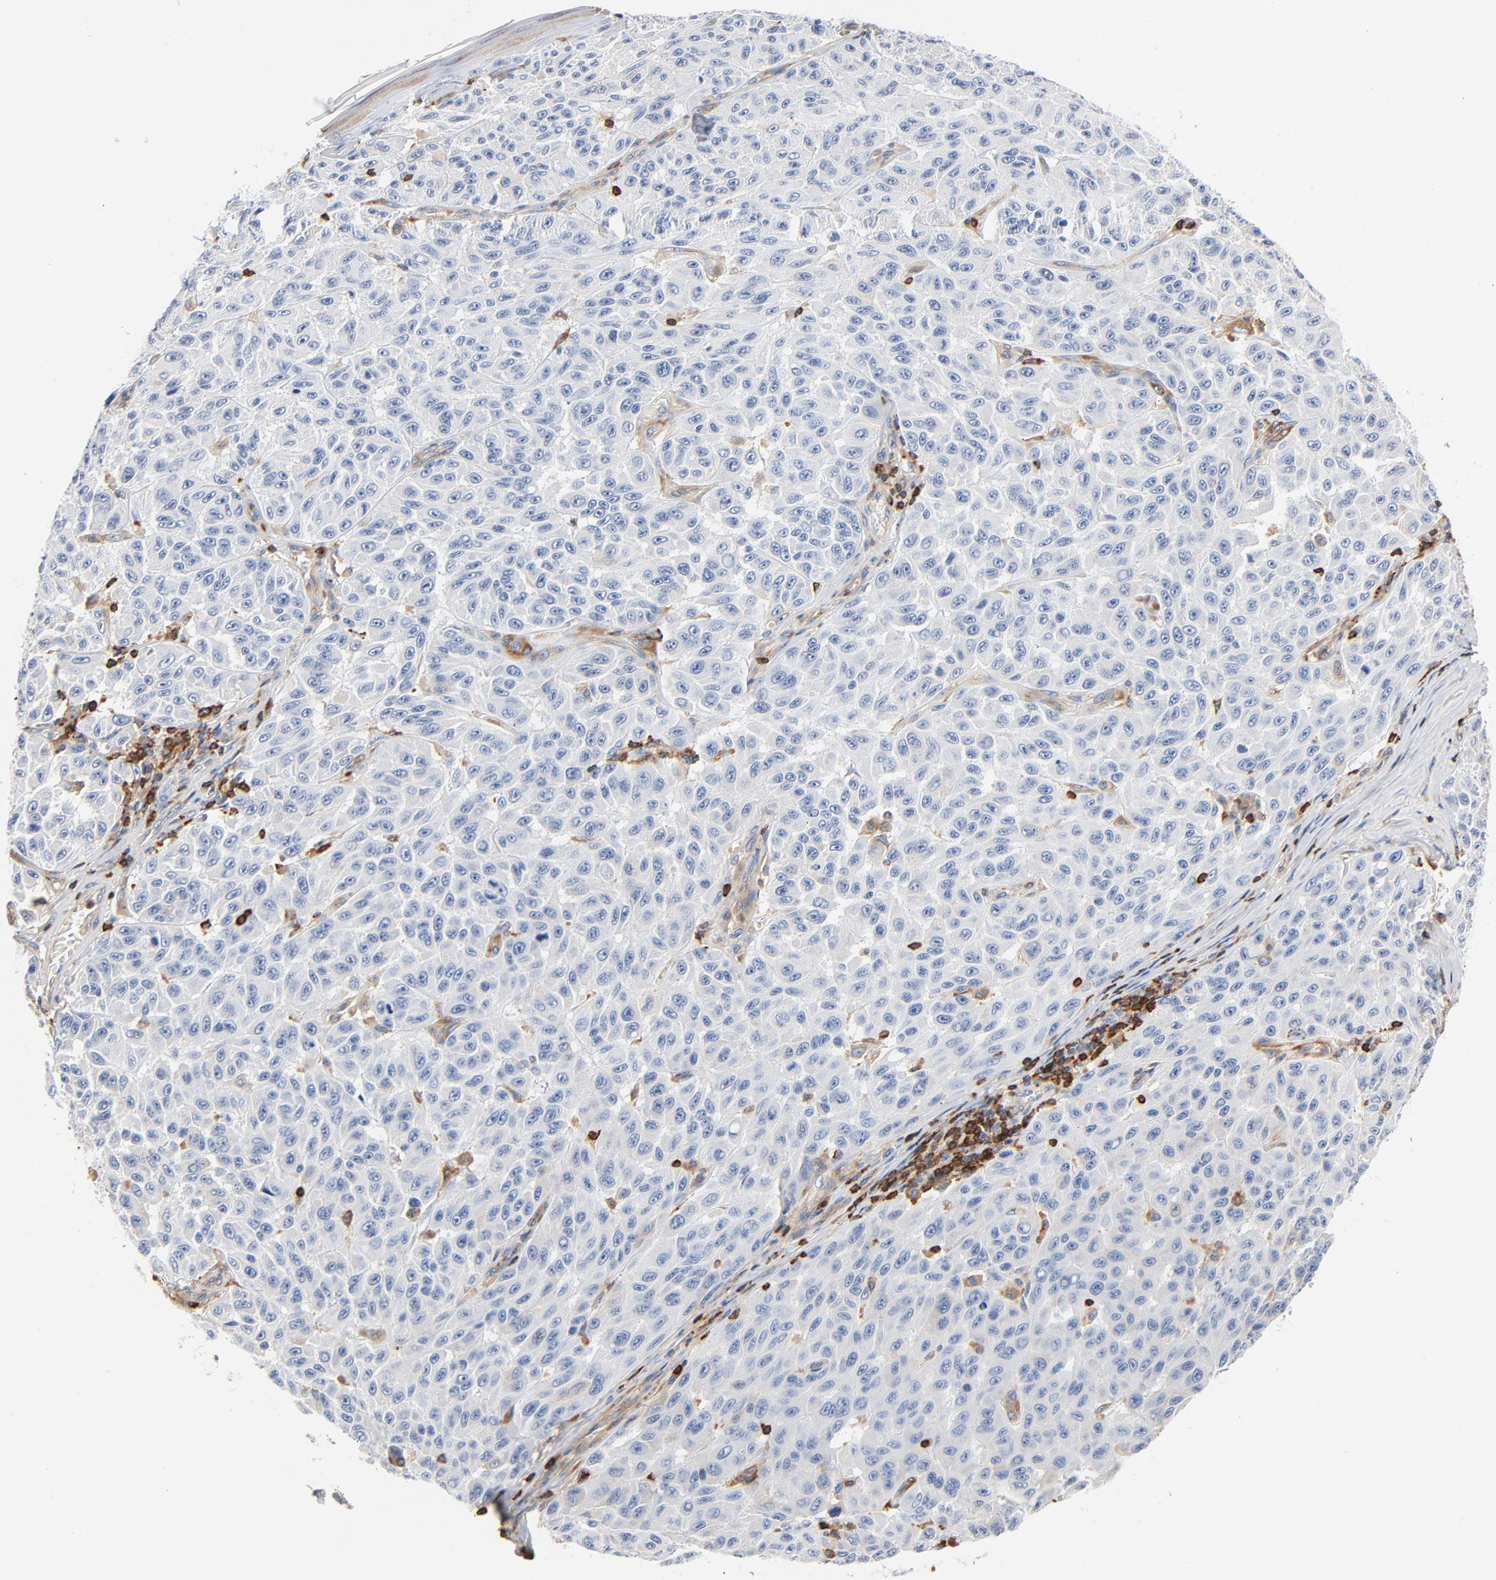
{"staining": {"intensity": "negative", "quantity": "none", "location": "none"}, "tissue": "melanoma", "cell_type": "Tumor cells", "image_type": "cancer", "snomed": [{"axis": "morphology", "description": "Malignant melanoma, NOS"}, {"axis": "topography", "description": "Skin"}], "caption": "An immunohistochemistry (IHC) image of melanoma is shown. There is no staining in tumor cells of melanoma.", "gene": "SH3KBP1", "patient": {"sex": "male", "age": 30}}